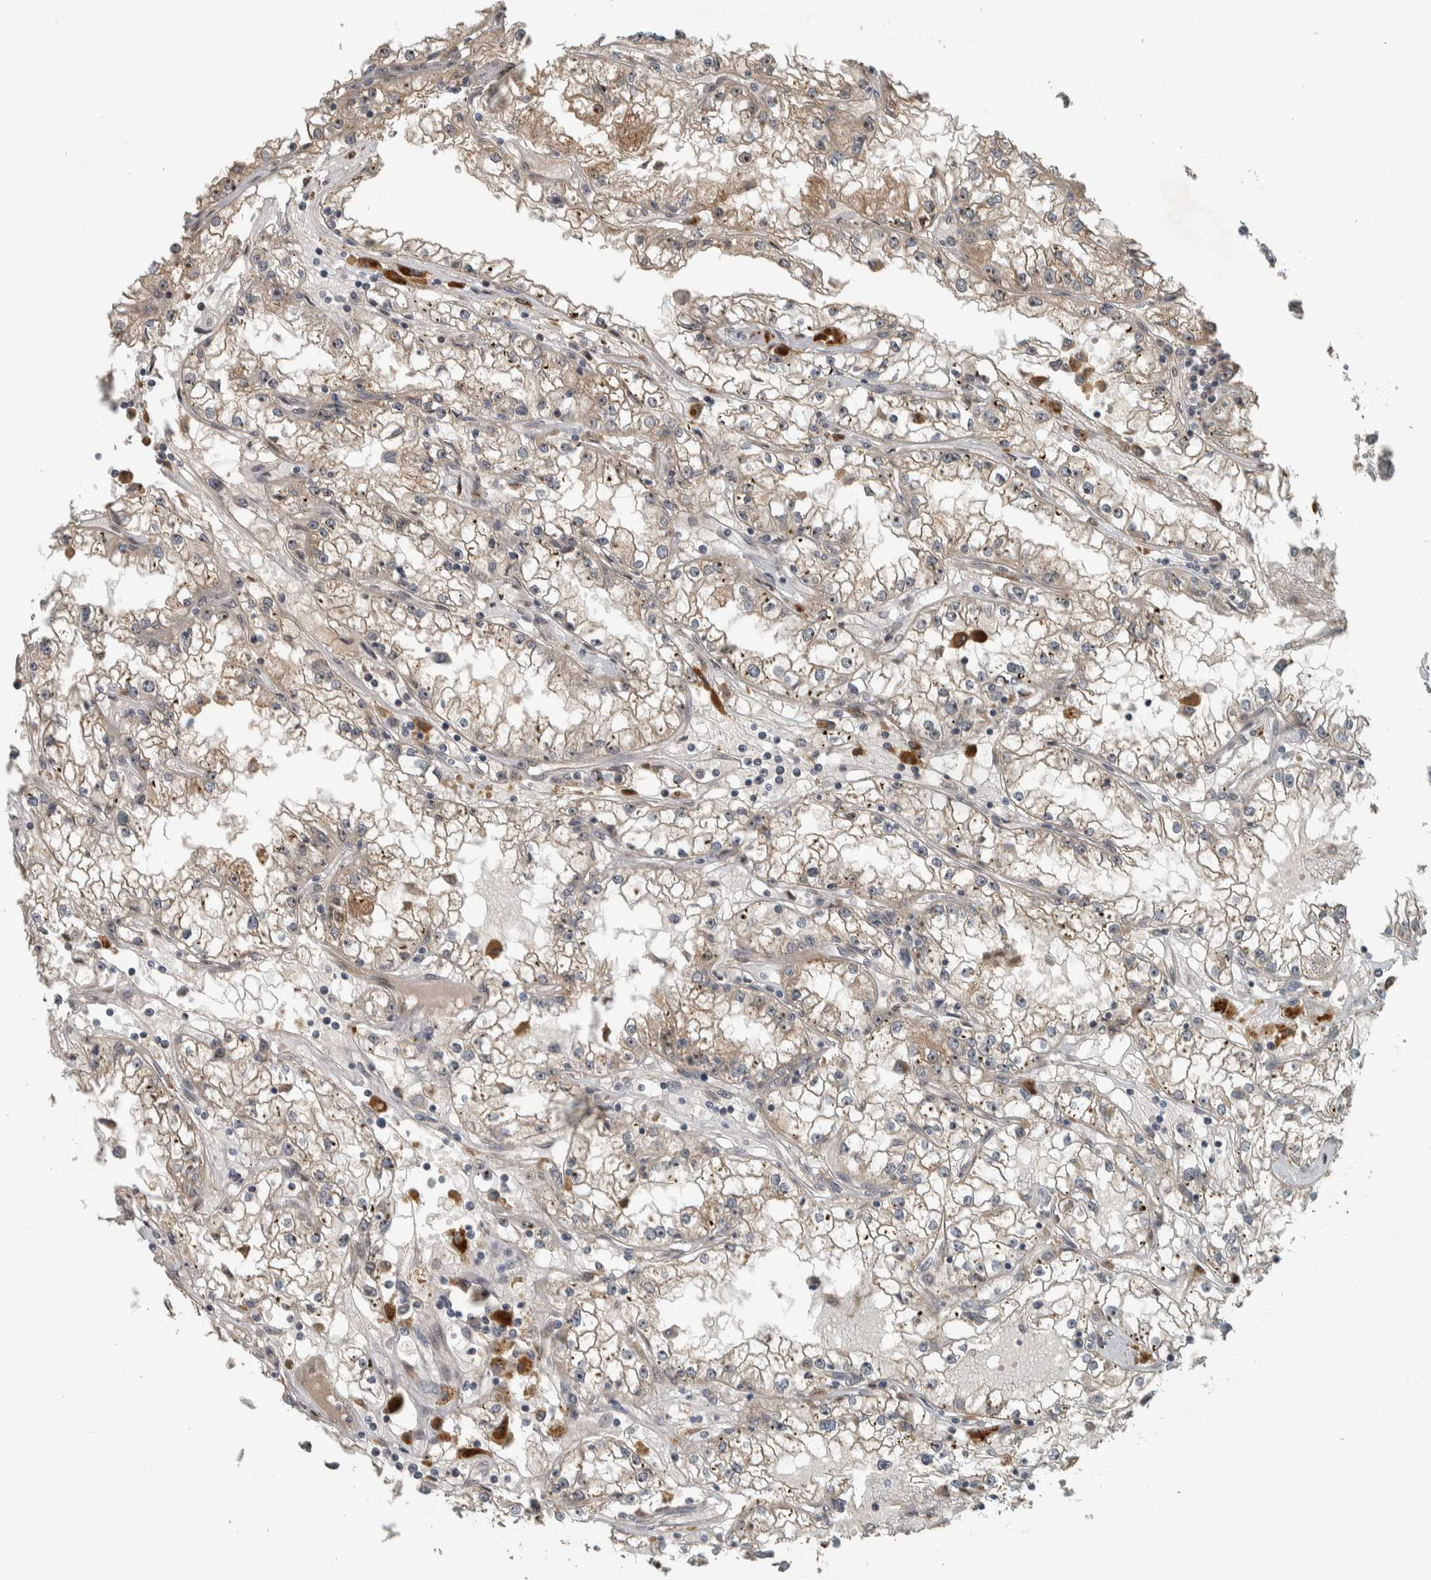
{"staining": {"intensity": "weak", "quantity": ">75%", "location": "cytoplasmic/membranous,nuclear"}, "tissue": "renal cancer", "cell_type": "Tumor cells", "image_type": "cancer", "snomed": [{"axis": "morphology", "description": "Adenocarcinoma, NOS"}, {"axis": "topography", "description": "Kidney"}], "caption": "The histopathology image demonstrates a brown stain indicating the presence of a protein in the cytoplasmic/membranous and nuclear of tumor cells in renal adenocarcinoma.", "gene": "XPO5", "patient": {"sex": "male", "age": 56}}